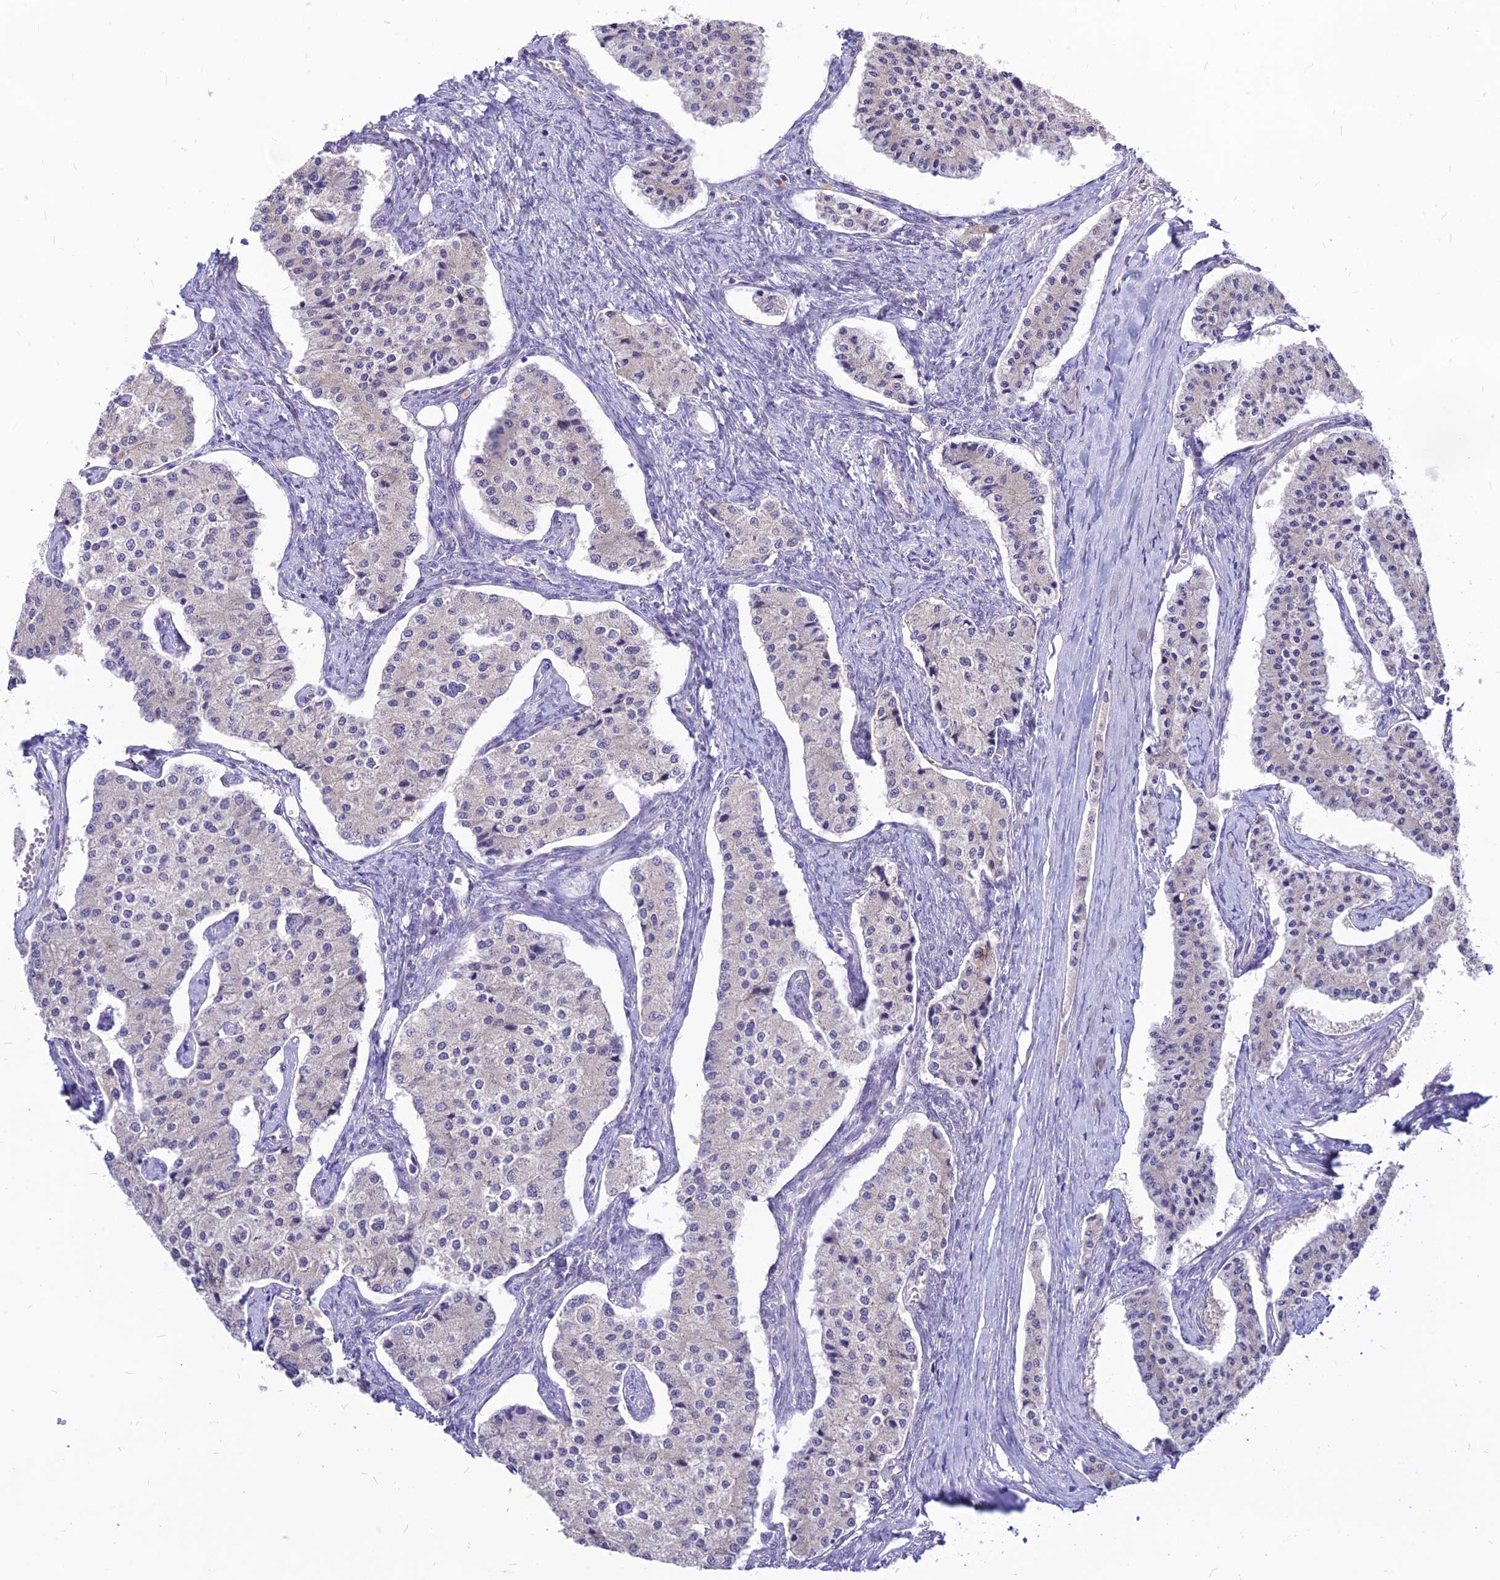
{"staining": {"intensity": "negative", "quantity": "none", "location": "none"}, "tissue": "carcinoid", "cell_type": "Tumor cells", "image_type": "cancer", "snomed": [{"axis": "morphology", "description": "Carcinoid, malignant, NOS"}, {"axis": "topography", "description": "Colon"}], "caption": "Human carcinoid stained for a protein using IHC demonstrates no expression in tumor cells.", "gene": "CZIB", "patient": {"sex": "female", "age": 52}}